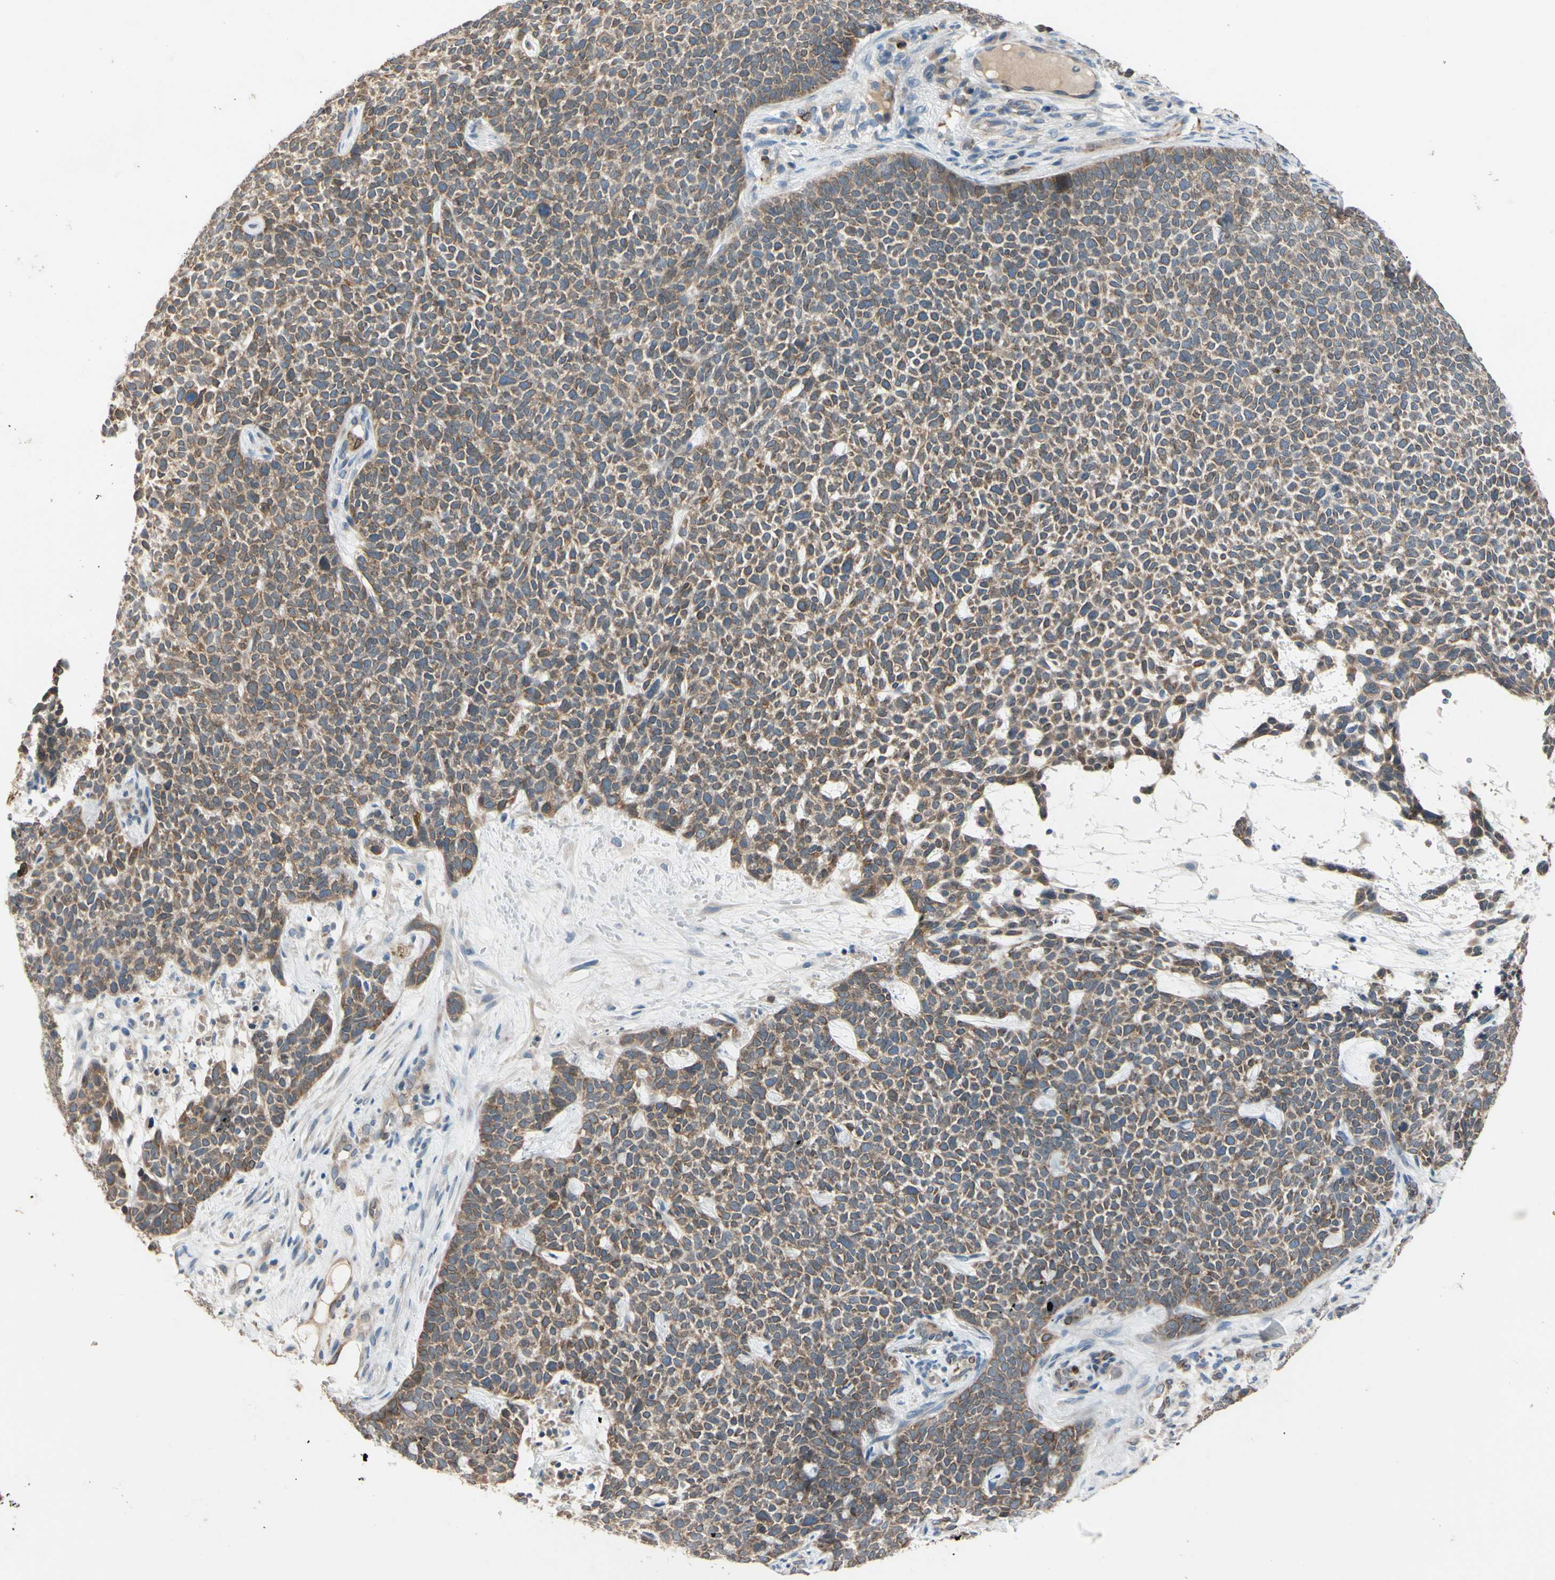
{"staining": {"intensity": "moderate", "quantity": ">75%", "location": "cytoplasmic/membranous"}, "tissue": "skin cancer", "cell_type": "Tumor cells", "image_type": "cancer", "snomed": [{"axis": "morphology", "description": "Basal cell carcinoma"}, {"axis": "topography", "description": "Skin"}], "caption": "Immunohistochemical staining of human skin cancer (basal cell carcinoma) exhibits medium levels of moderate cytoplasmic/membranous protein staining in approximately >75% of tumor cells.", "gene": "PRXL2A", "patient": {"sex": "female", "age": 84}}